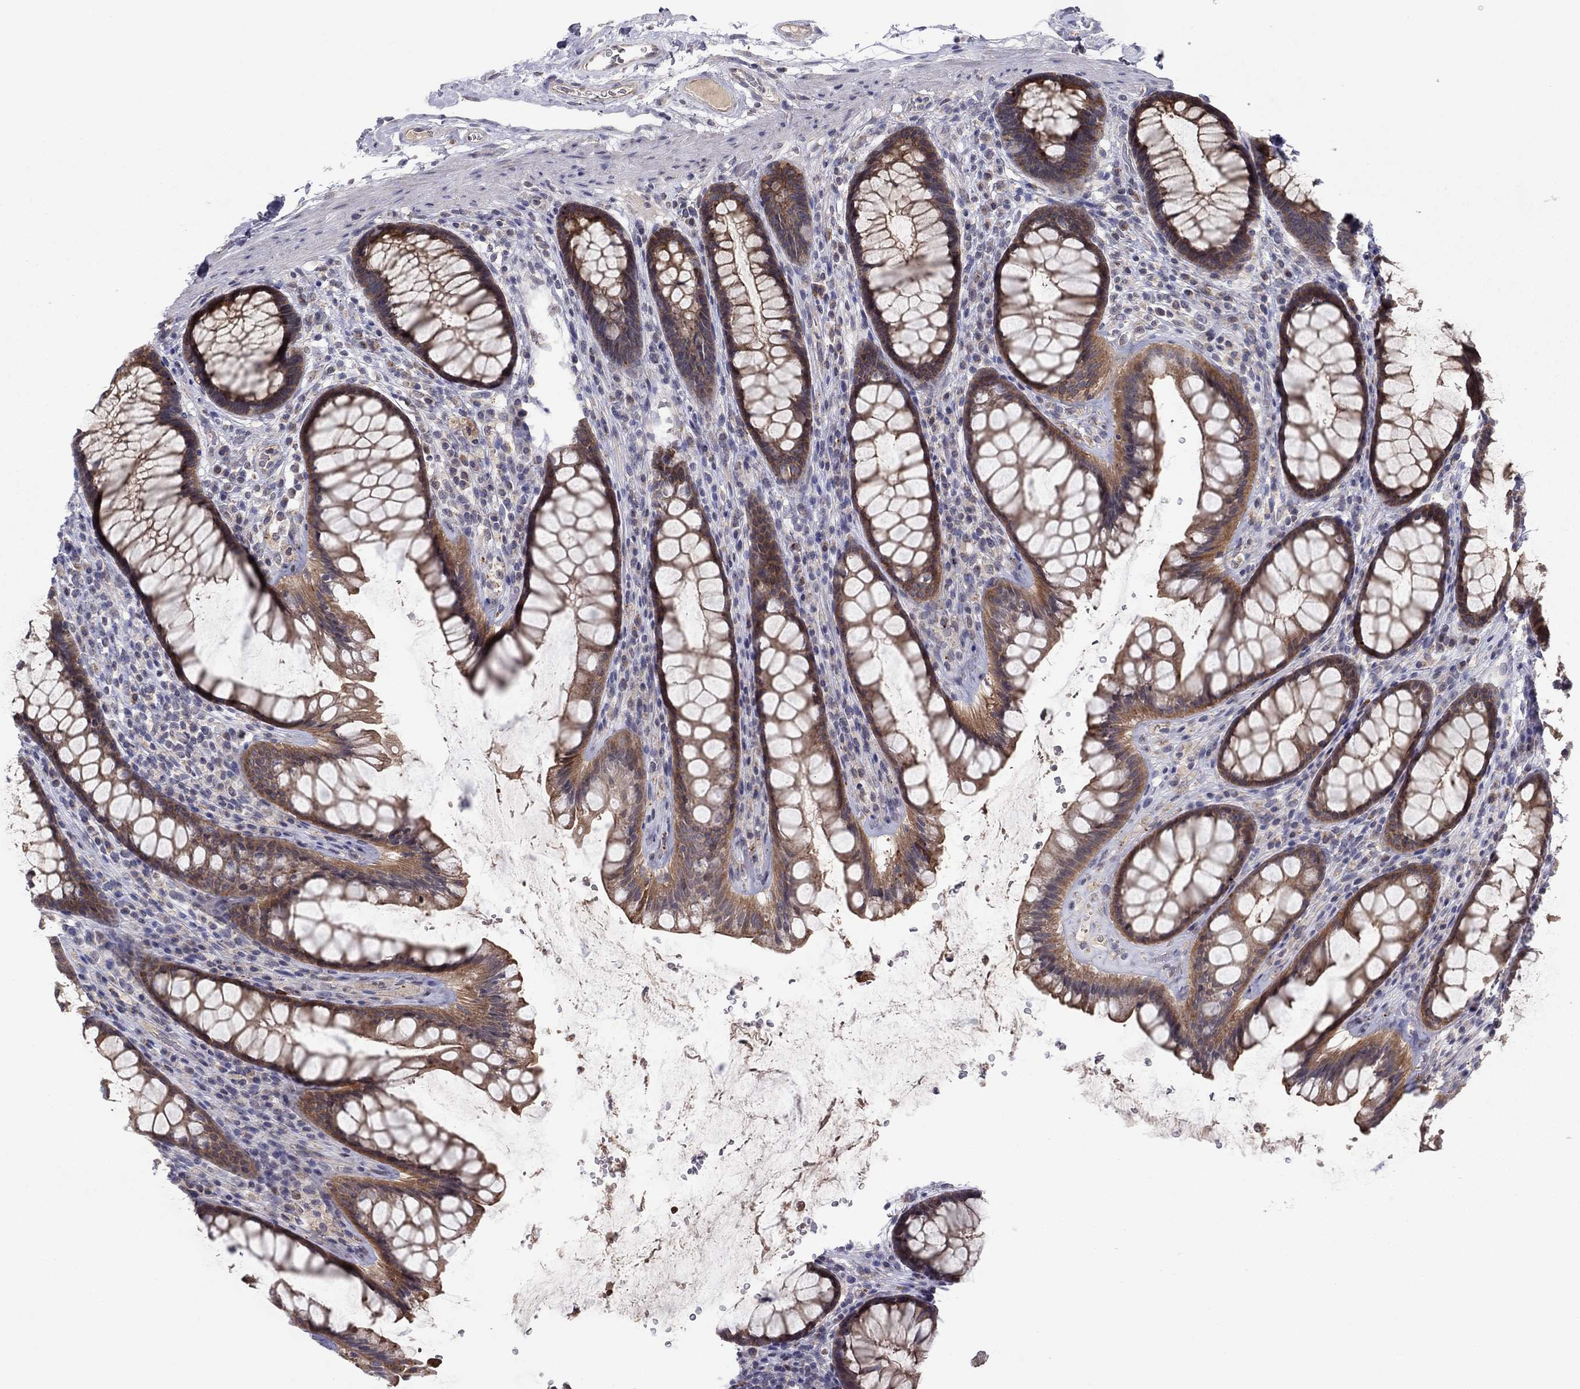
{"staining": {"intensity": "moderate", "quantity": ">75%", "location": "cytoplasmic/membranous"}, "tissue": "rectum", "cell_type": "Glandular cells", "image_type": "normal", "snomed": [{"axis": "morphology", "description": "Normal tissue, NOS"}, {"axis": "topography", "description": "Rectum"}], "caption": "Immunohistochemistry micrograph of normal rectum stained for a protein (brown), which exhibits medium levels of moderate cytoplasmic/membranous expression in approximately >75% of glandular cells.", "gene": "CRACDL", "patient": {"sex": "male", "age": 72}}